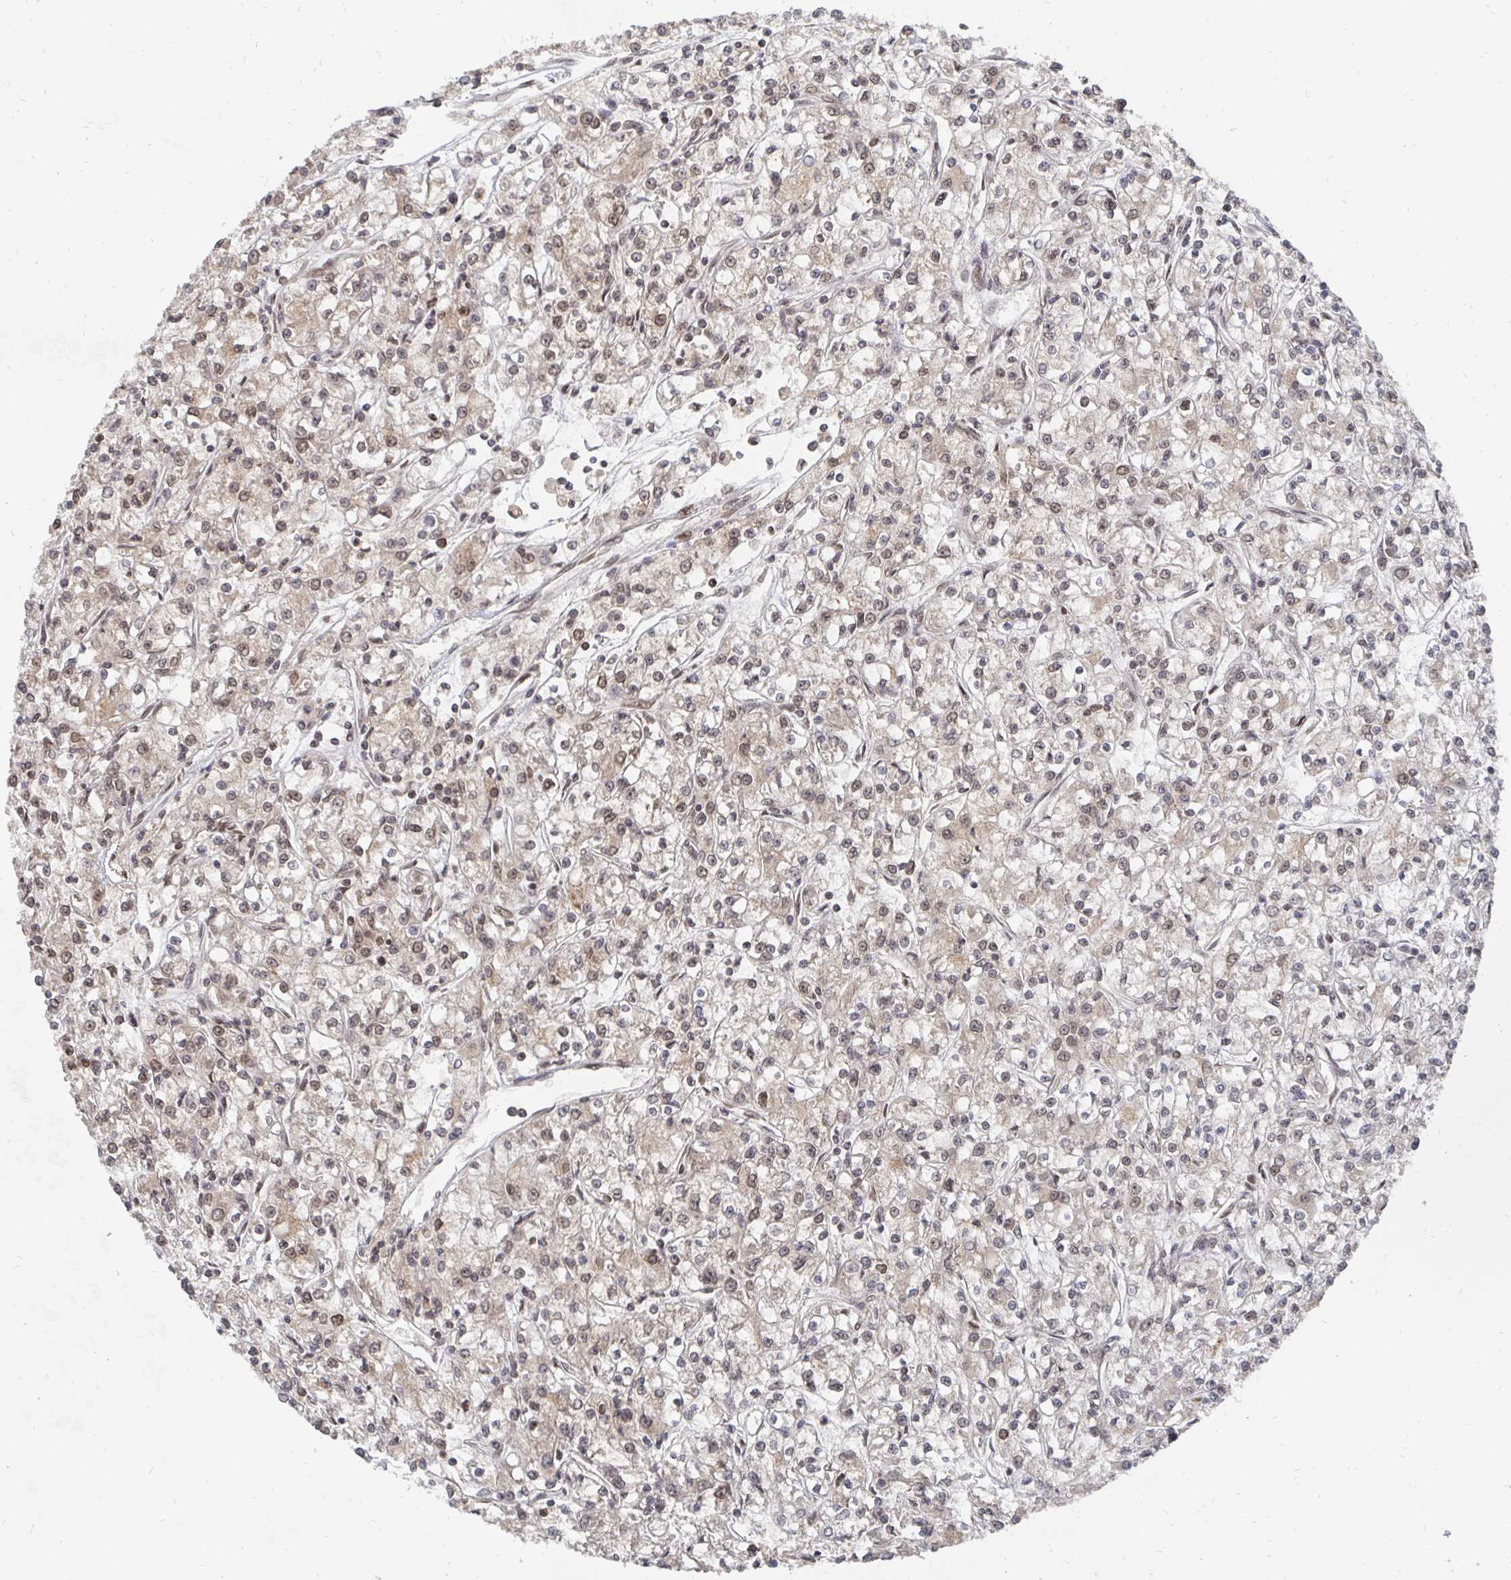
{"staining": {"intensity": "moderate", "quantity": "25%-75%", "location": "nuclear"}, "tissue": "renal cancer", "cell_type": "Tumor cells", "image_type": "cancer", "snomed": [{"axis": "morphology", "description": "Adenocarcinoma, NOS"}, {"axis": "topography", "description": "Kidney"}], "caption": "A medium amount of moderate nuclear positivity is appreciated in approximately 25%-75% of tumor cells in renal cancer (adenocarcinoma) tissue.", "gene": "GTF3C6", "patient": {"sex": "female", "age": 59}}